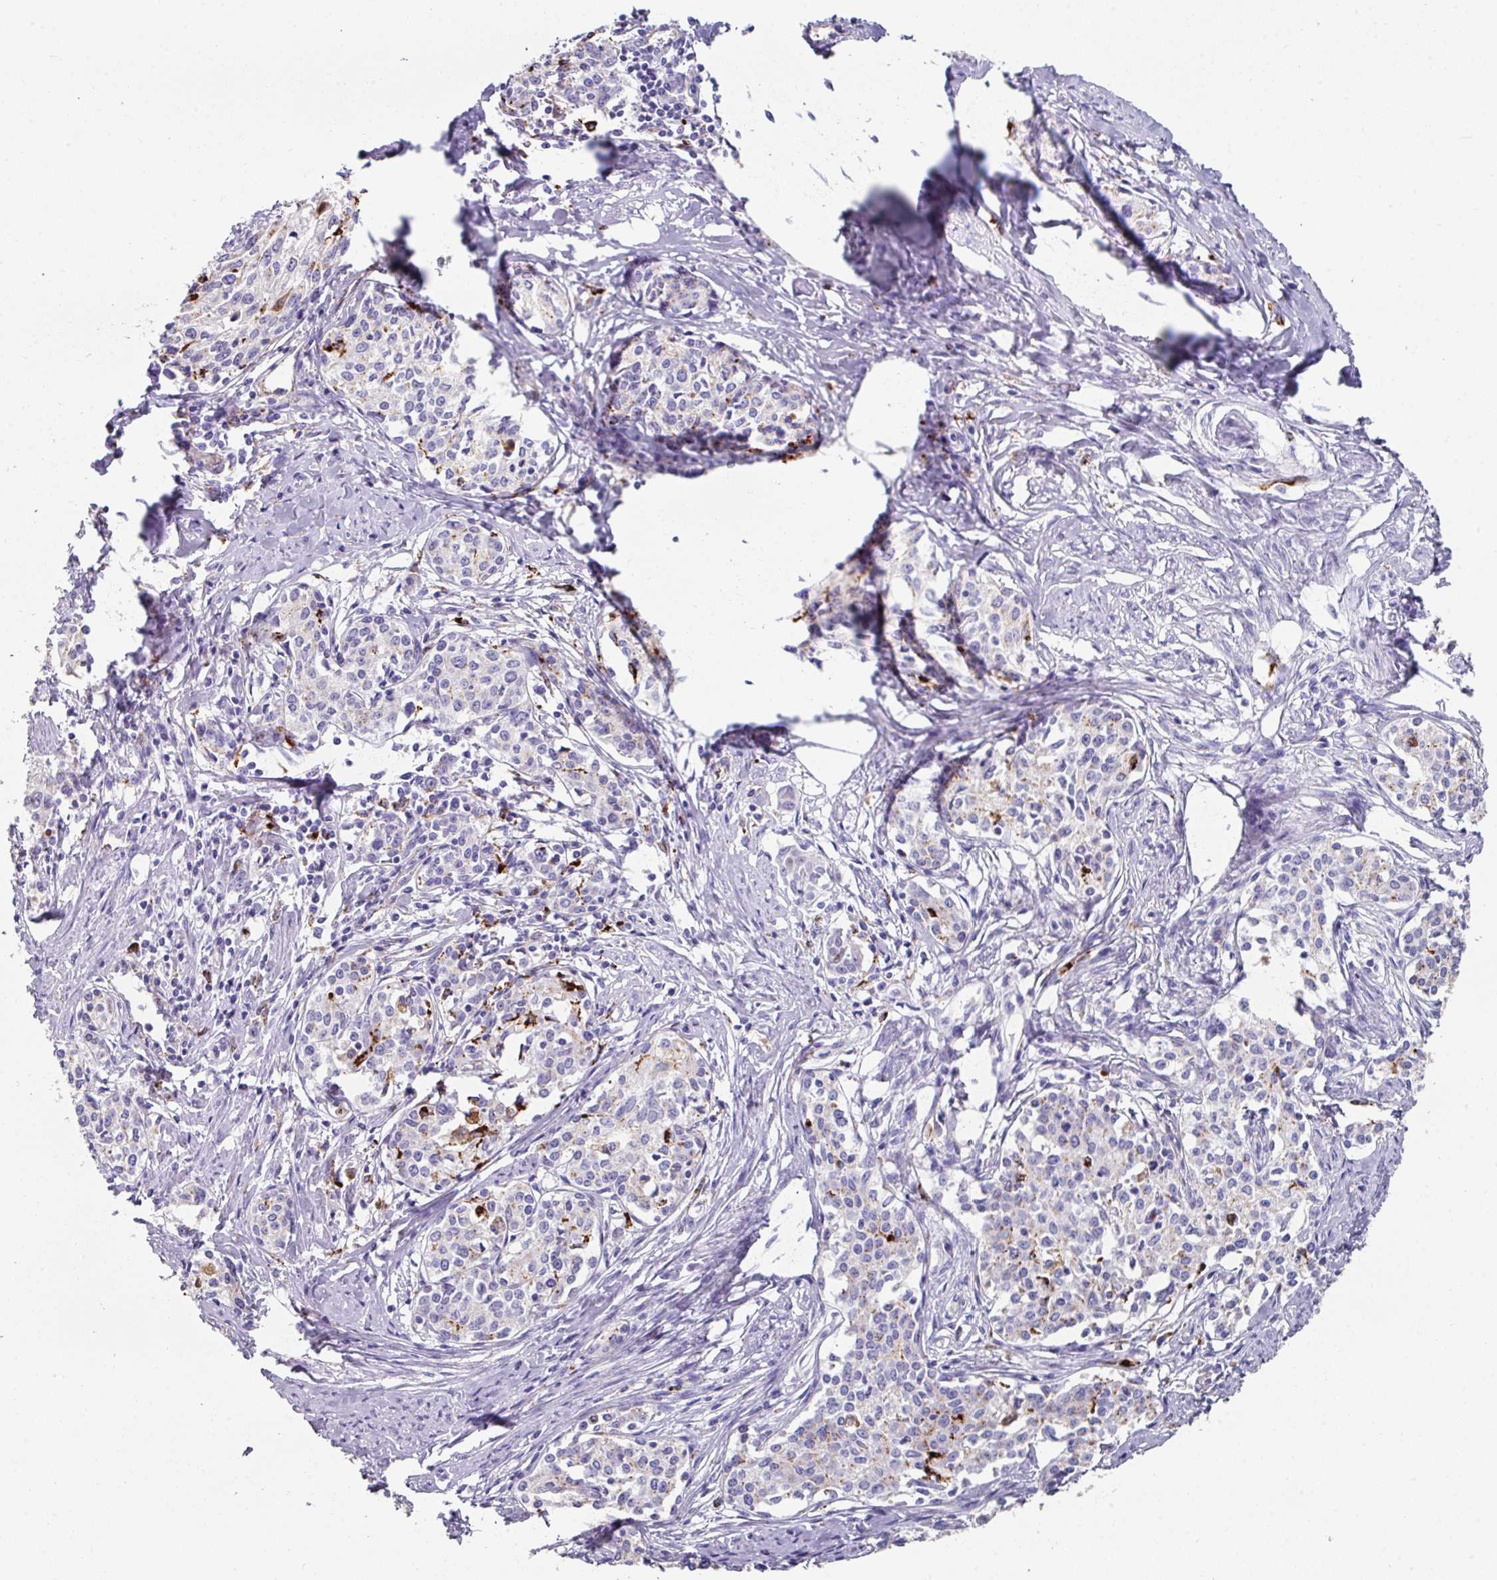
{"staining": {"intensity": "negative", "quantity": "none", "location": "none"}, "tissue": "cervical cancer", "cell_type": "Tumor cells", "image_type": "cancer", "snomed": [{"axis": "morphology", "description": "Squamous cell carcinoma, NOS"}, {"axis": "morphology", "description": "Adenocarcinoma, NOS"}, {"axis": "topography", "description": "Cervix"}], "caption": "This is an immunohistochemistry image of cervical cancer (squamous cell carcinoma). There is no staining in tumor cells.", "gene": "CPVL", "patient": {"sex": "female", "age": 52}}